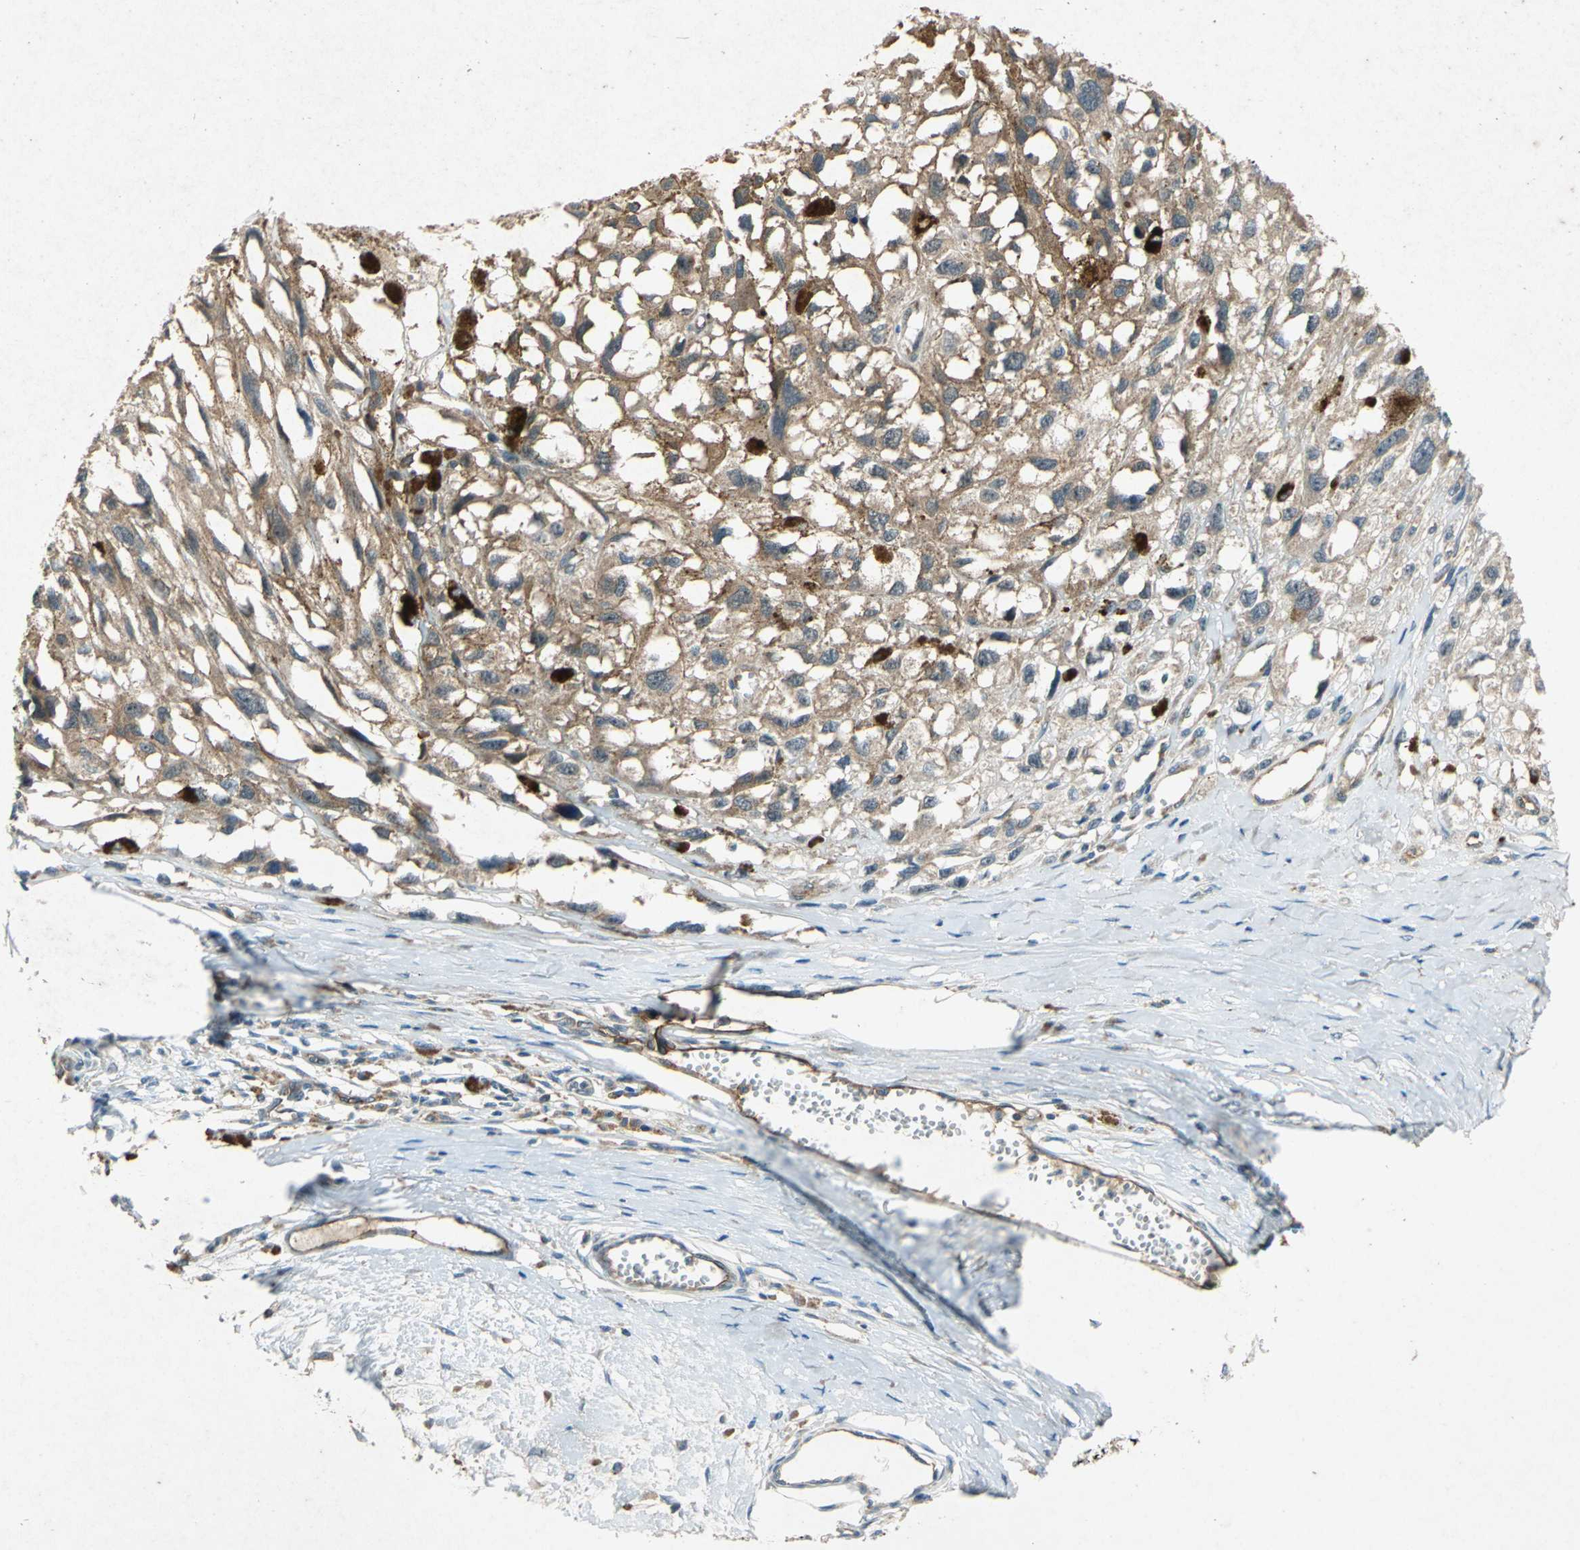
{"staining": {"intensity": "moderate", "quantity": ">75%", "location": "cytoplasmic/membranous"}, "tissue": "melanoma", "cell_type": "Tumor cells", "image_type": "cancer", "snomed": [{"axis": "morphology", "description": "Malignant melanoma, Metastatic site"}, {"axis": "topography", "description": "Lymph node"}], "caption": "Protein staining by immunohistochemistry demonstrates moderate cytoplasmic/membranous staining in about >75% of tumor cells in melanoma.", "gene": "EMCN", "patient": {"sex": "male", "age": 59}}